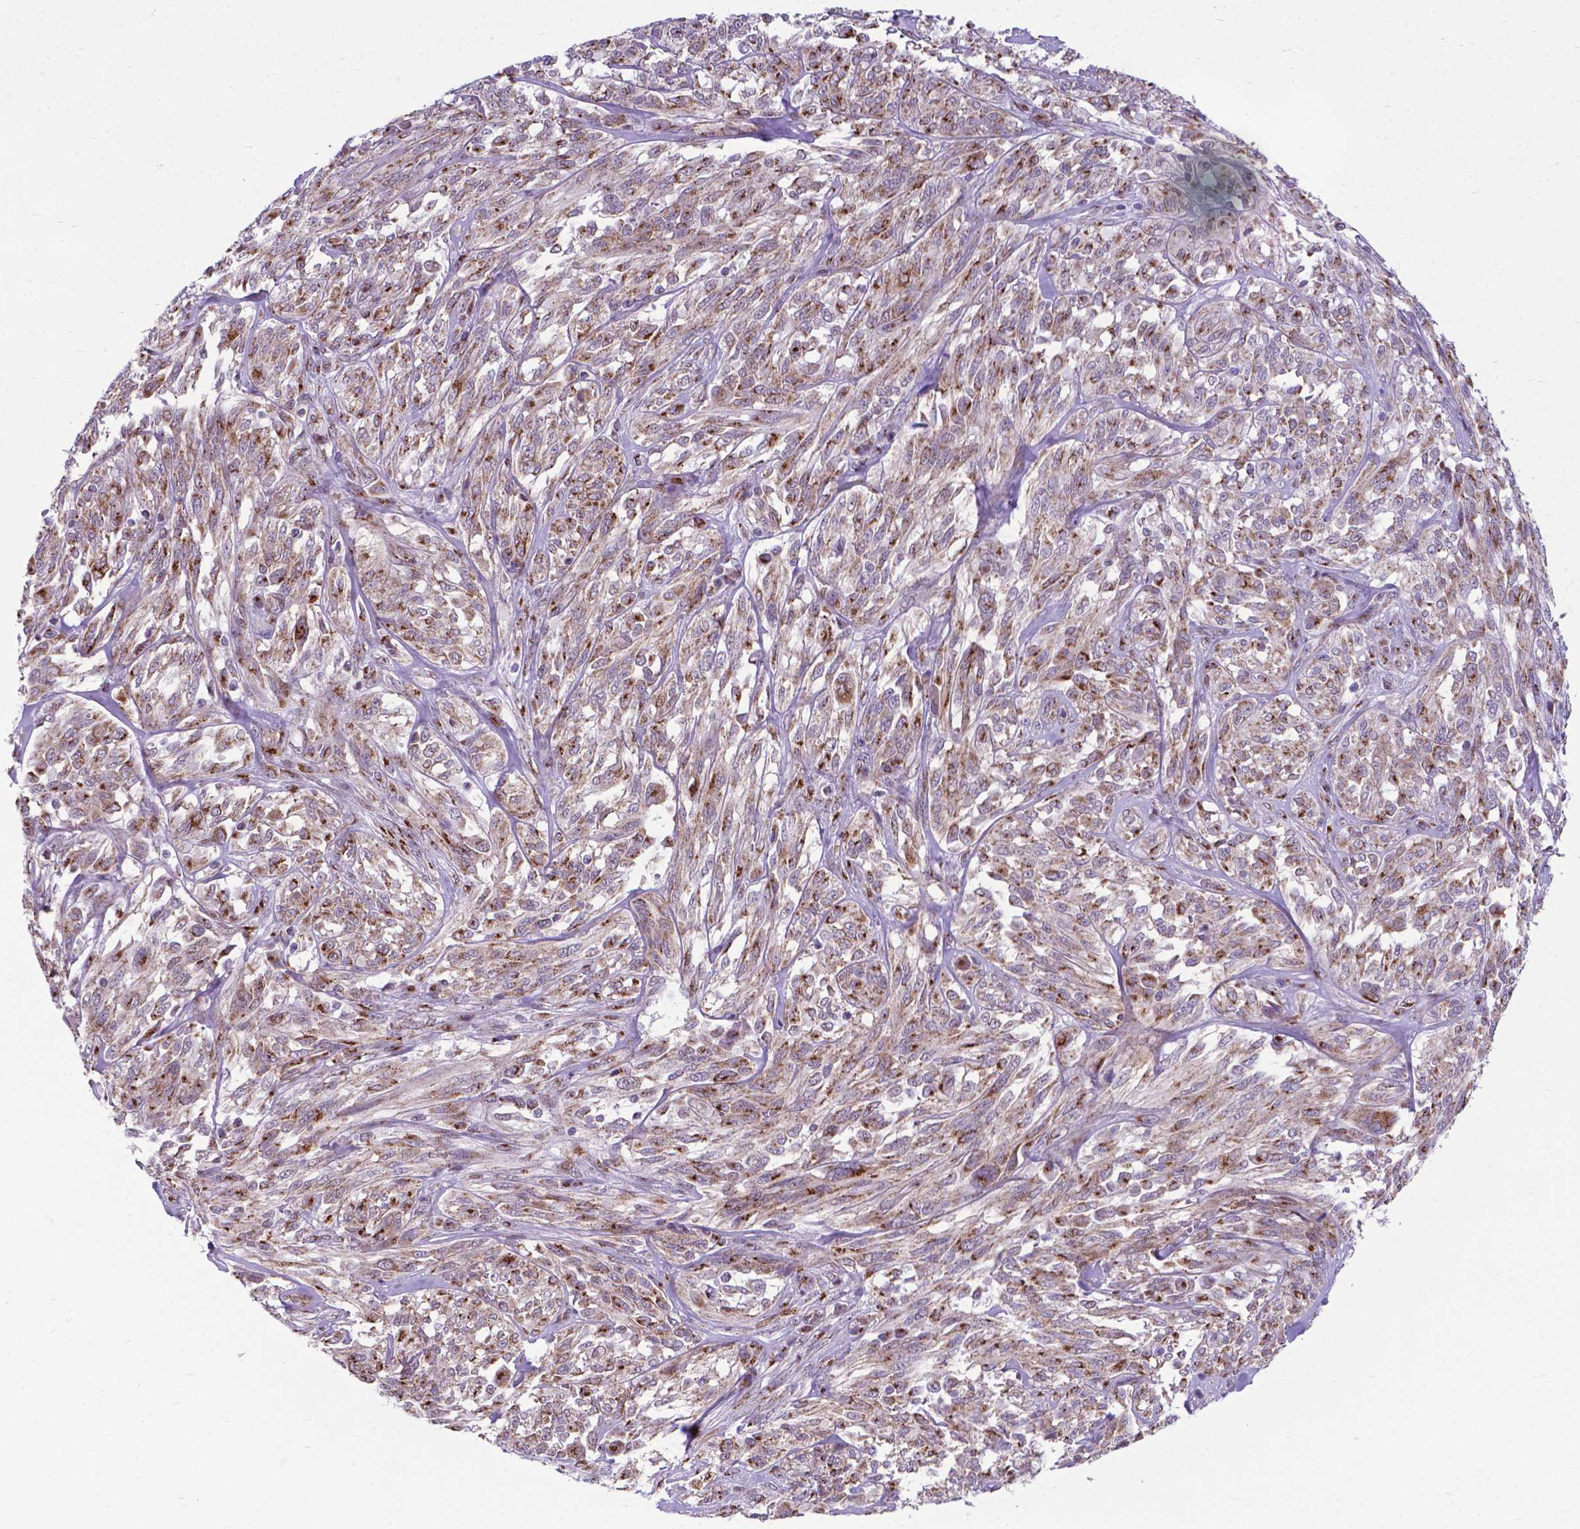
{"staining": {"intensity": "moderate", "quantity": "25%-75%", "location": "cytoplasmic/membranous"}, "tissue": "melanoma", "cell_type": "Tumor cells", "image_type": "cancer", "snomed": [{"axis": "morphology", "description": "Malignant melanoma, NOS"}, {"axis": "topography", "description": "Skin"}], "caption": "Human melanoma stained with a protein marker demonstrates moderate staining in tumor cells.", "gene": "MRPL10", "patient": {"sex": "female", "age": 91}}